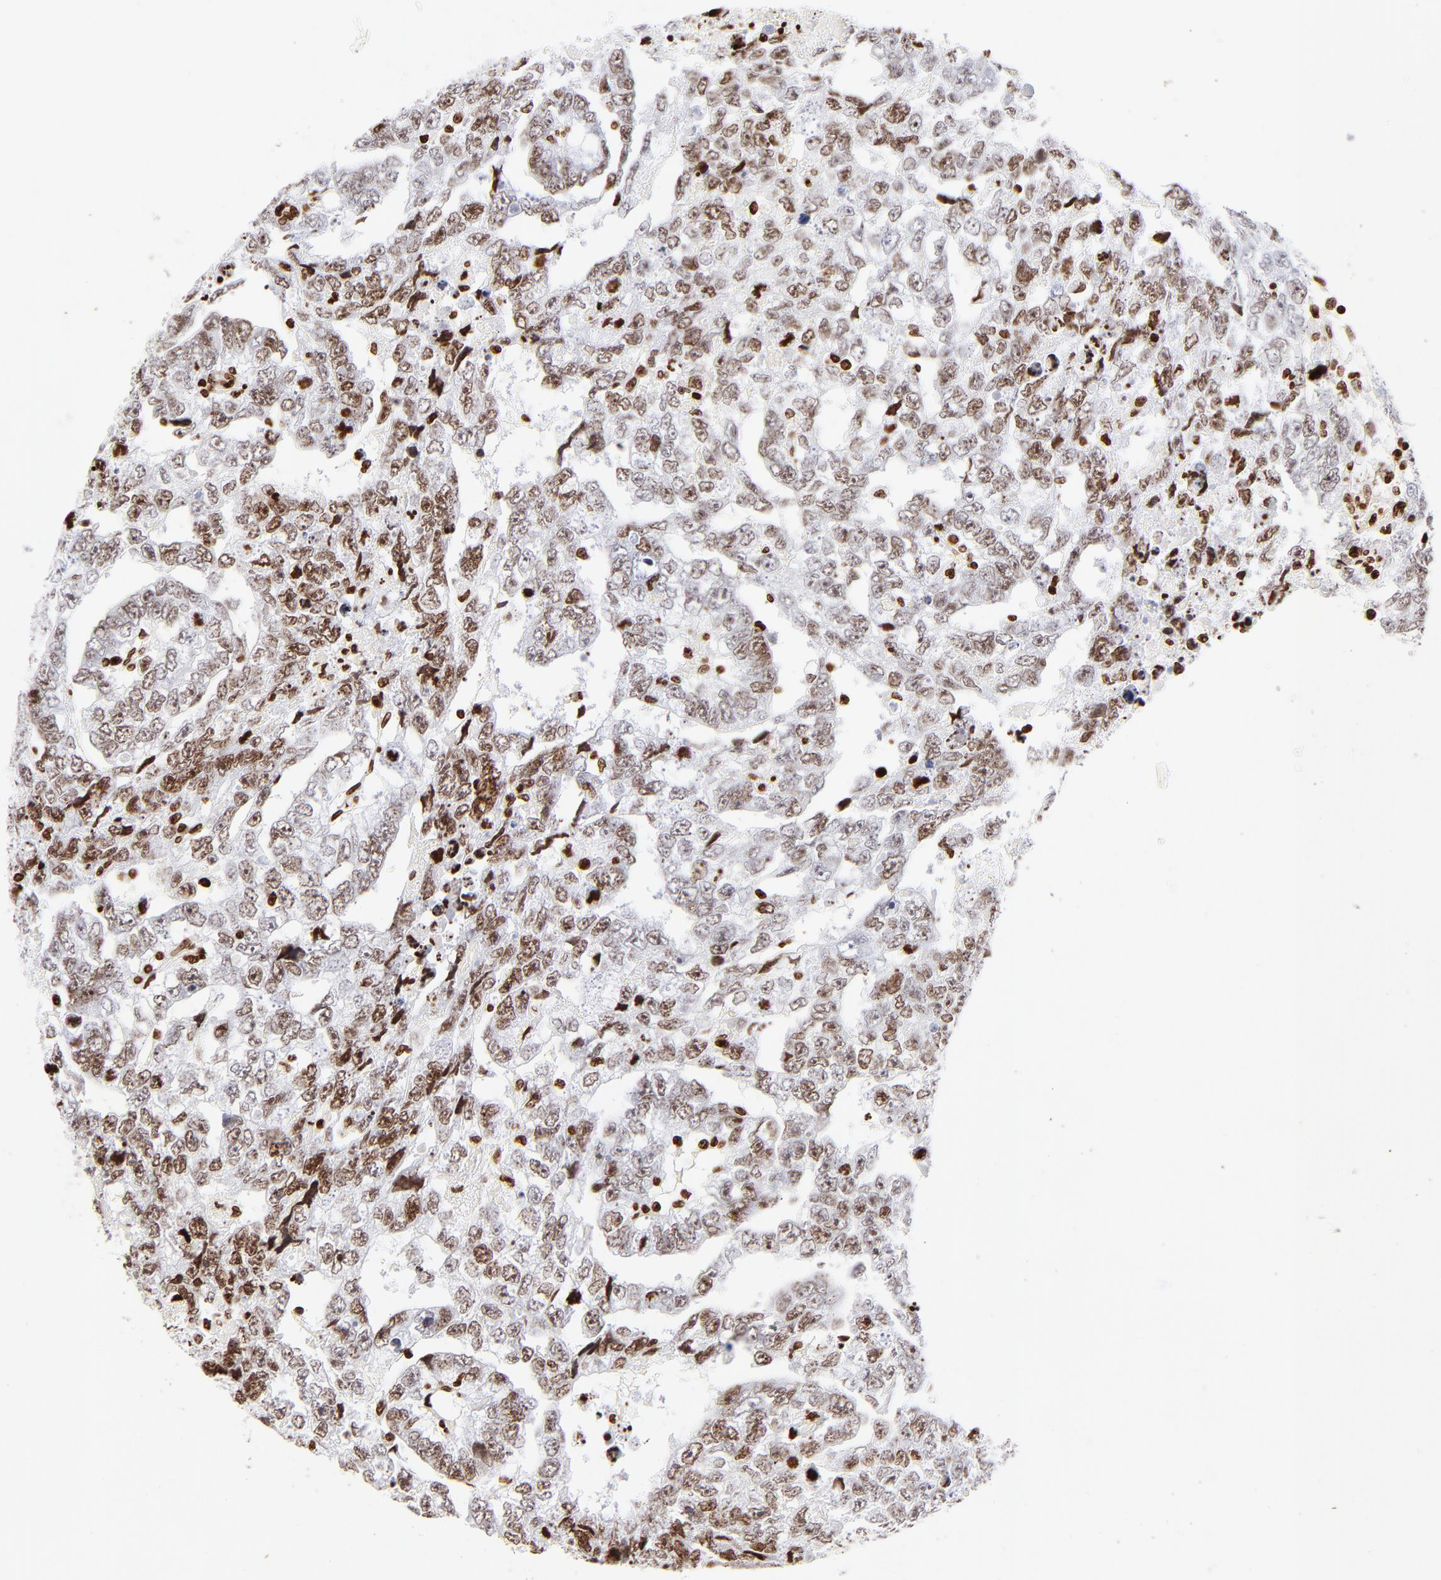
{"staining": {"intensity": "moderate", "quantity": ">75%", "location": "nuclear"}, "tissue": "testis cancer", "cell_type": "Tumor cells", "image_type": "cancer", "snomed": [{"axis": "morphology", "description": "Carcinoma, Embryonal, NOS"}, {"axis": "topography", "description": "Testis"}], "caption": "Protein expression analysis of embryonal carcinoma (testis) demonstrates moderate nuclear expression in about >75% of tumor cells.", "gene": "RTL4", "patient": {"sex": "male", "age": 36}}